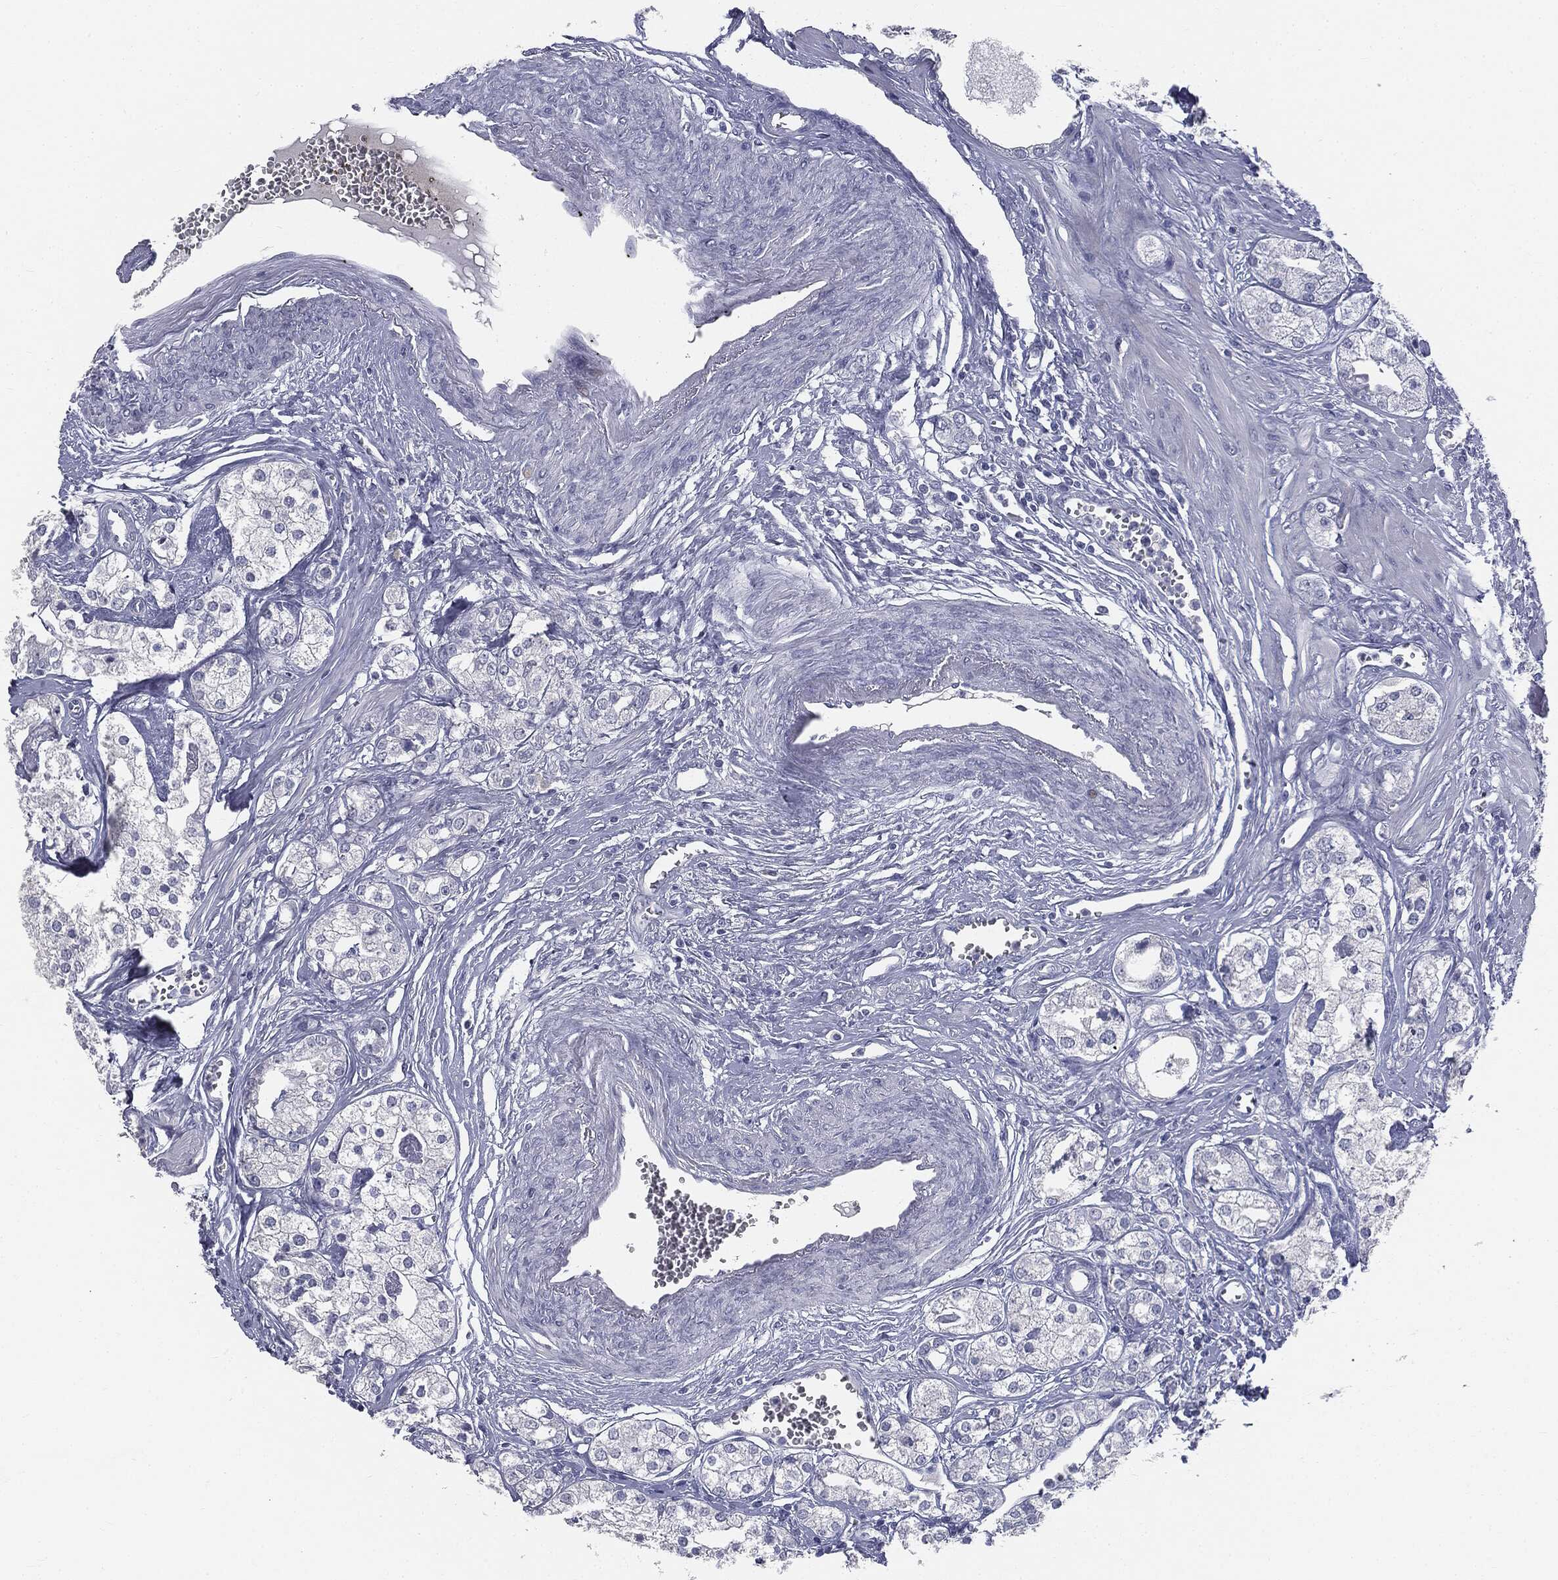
{"staining": {"intensity": "negative", "quantity": "none", "location": "none"}, "tissue": "prostate cancer", "cell_type": "Tumor cells", "image_type": "cancer", "snomed": [{"axis": "morphology", "description": "Adenocarcinoma, NOS"}, {"axis": "topography", "description": "Prostate and seminal vesicle, NOS"}, {"axis": "topography", "description": "Prostate"}], "caption": "Immunohistochemical staining of human prostate cancer demonstrates no significant expression in tumor cells.", "gene": "AFP", "patient": {"sex": "male", "age": 62}}